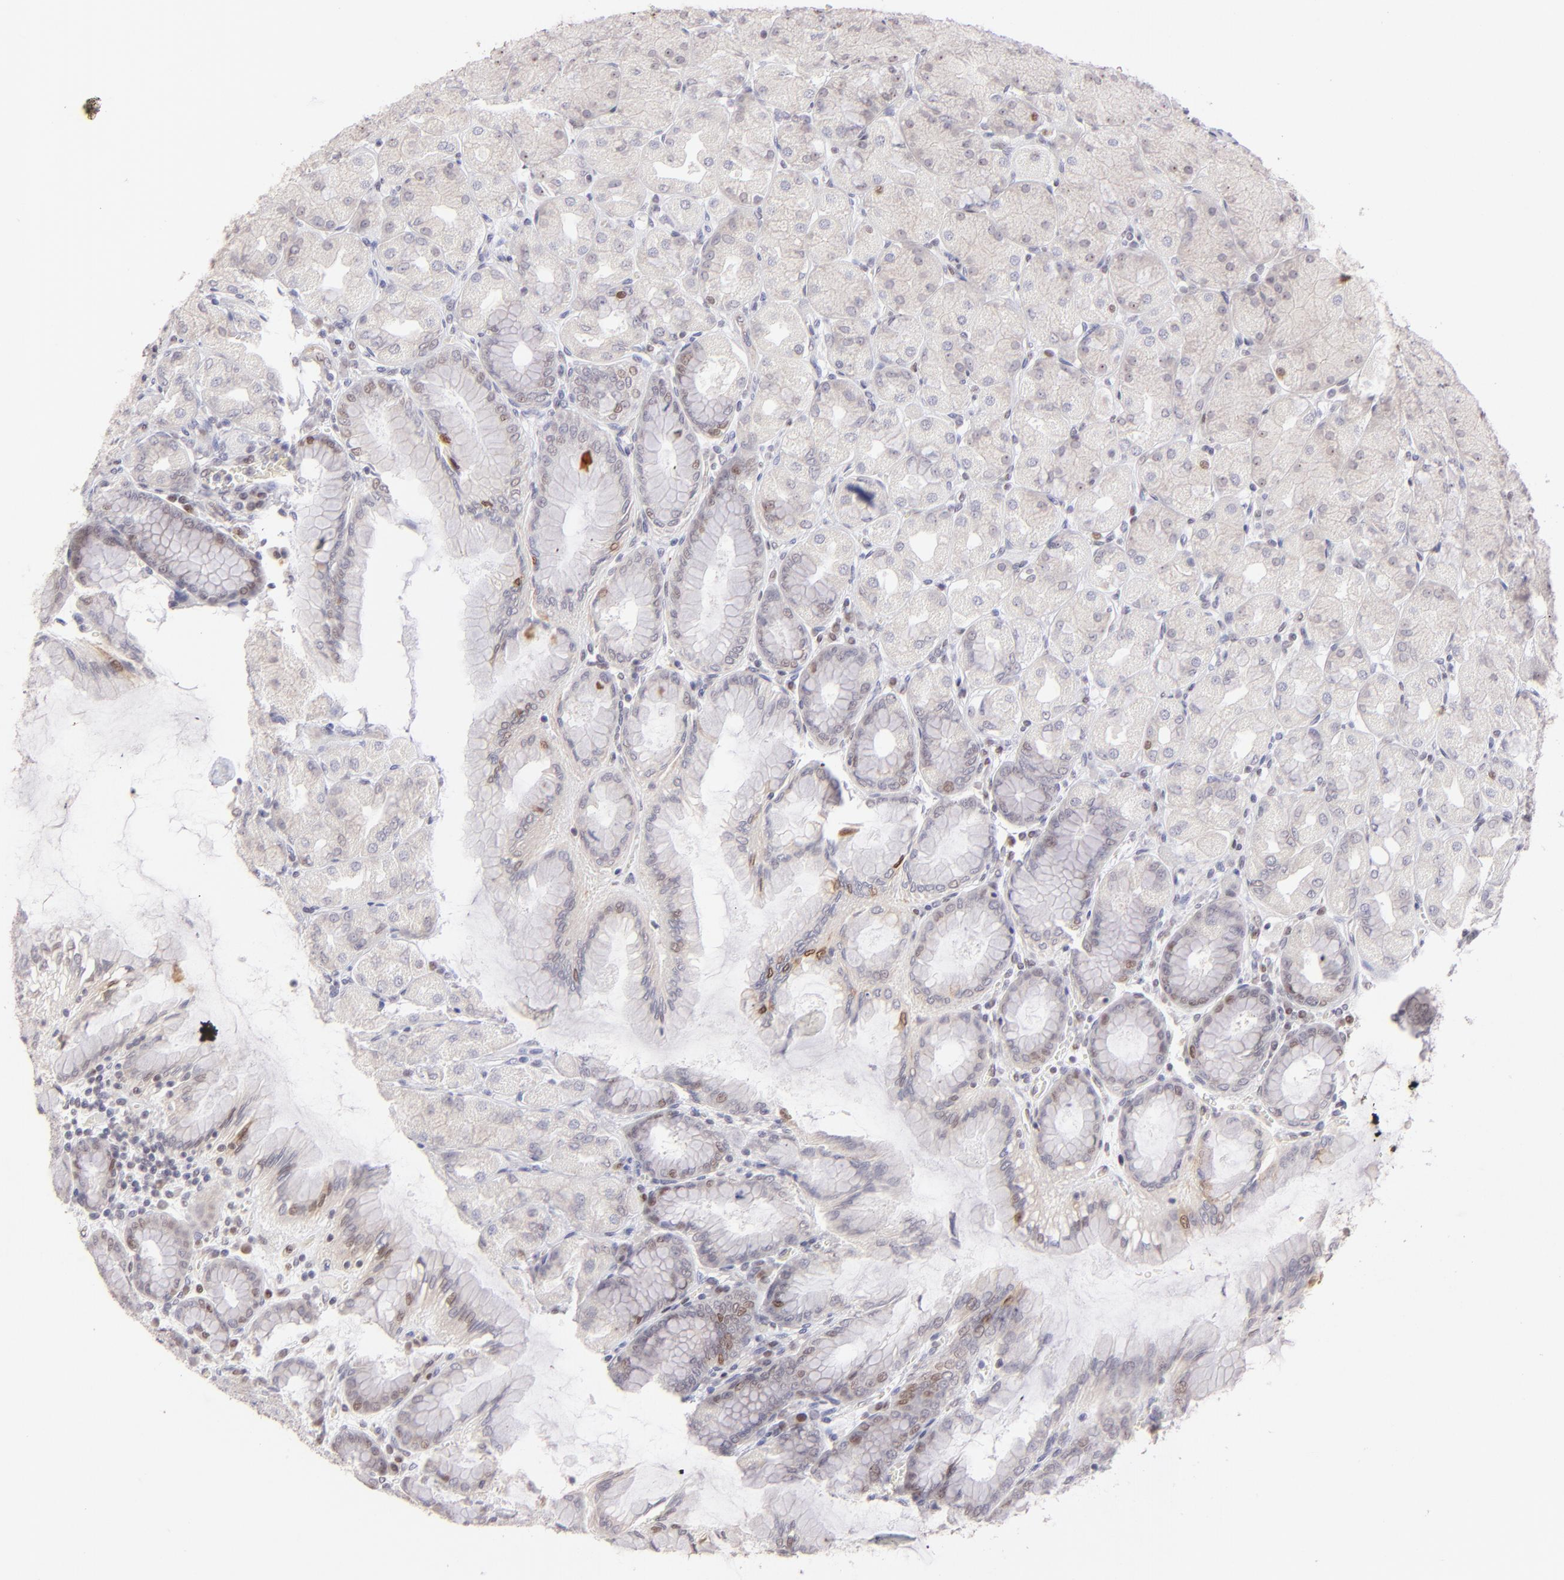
{"staining": {"intensity": "moderate", "quantity": ">75%", "location": "nuclear"}, "tissue": "stomach", "cell_type": "Glandular cells", "image_type": "normal", "snomed": [{"axis": "morphology", "description": "Normal tissue, NOS"}, {"axis": "topography", "description": "Stomach, upper"}], "caption": "Stomach stained with IHC demonstrates moderate nuclear expression in approximately >75% of glandular cells.", "gene": "POU2F1", "patient": {"sex": "female", "age": 56}}